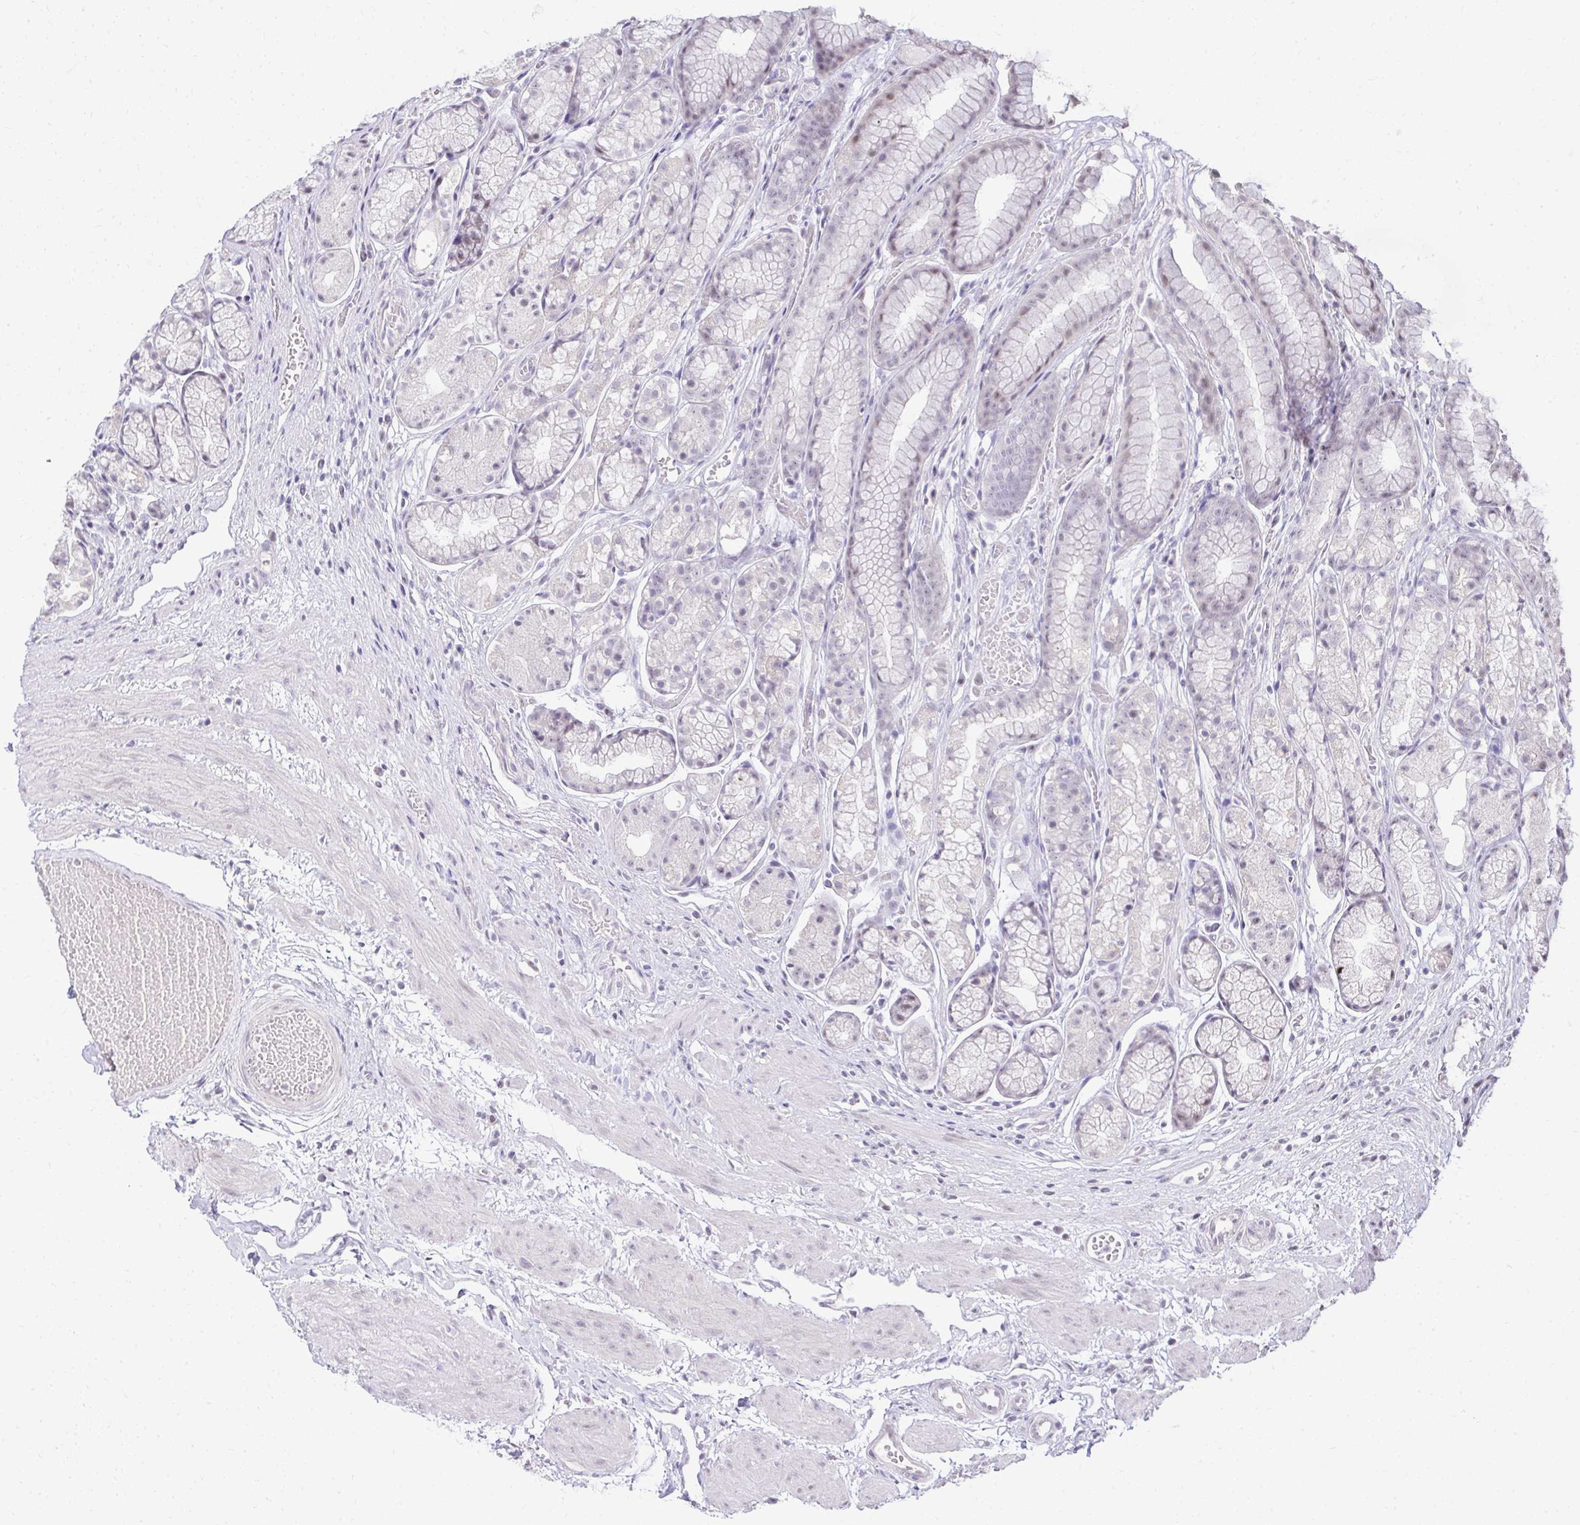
{"staining": {"intensity": "weak", "quantity": "<25%", "location": "nuclear"}, "tissue": "stomach", "cell_type": "Glandular cells", "image_type": "normal", "snomed": [{"axis": "morphology", "description": "Normal tissue, NOS"}, {"axis": "topography", "description": "Smooth muscle"}, {"axis": "topography", "description": "Stomach"}], "caption": "Human stomach stained for a protein using IHC shows no expression in glandular cells.", "gene": "EID3", "patient": {"sex": "male", "age": 70}}